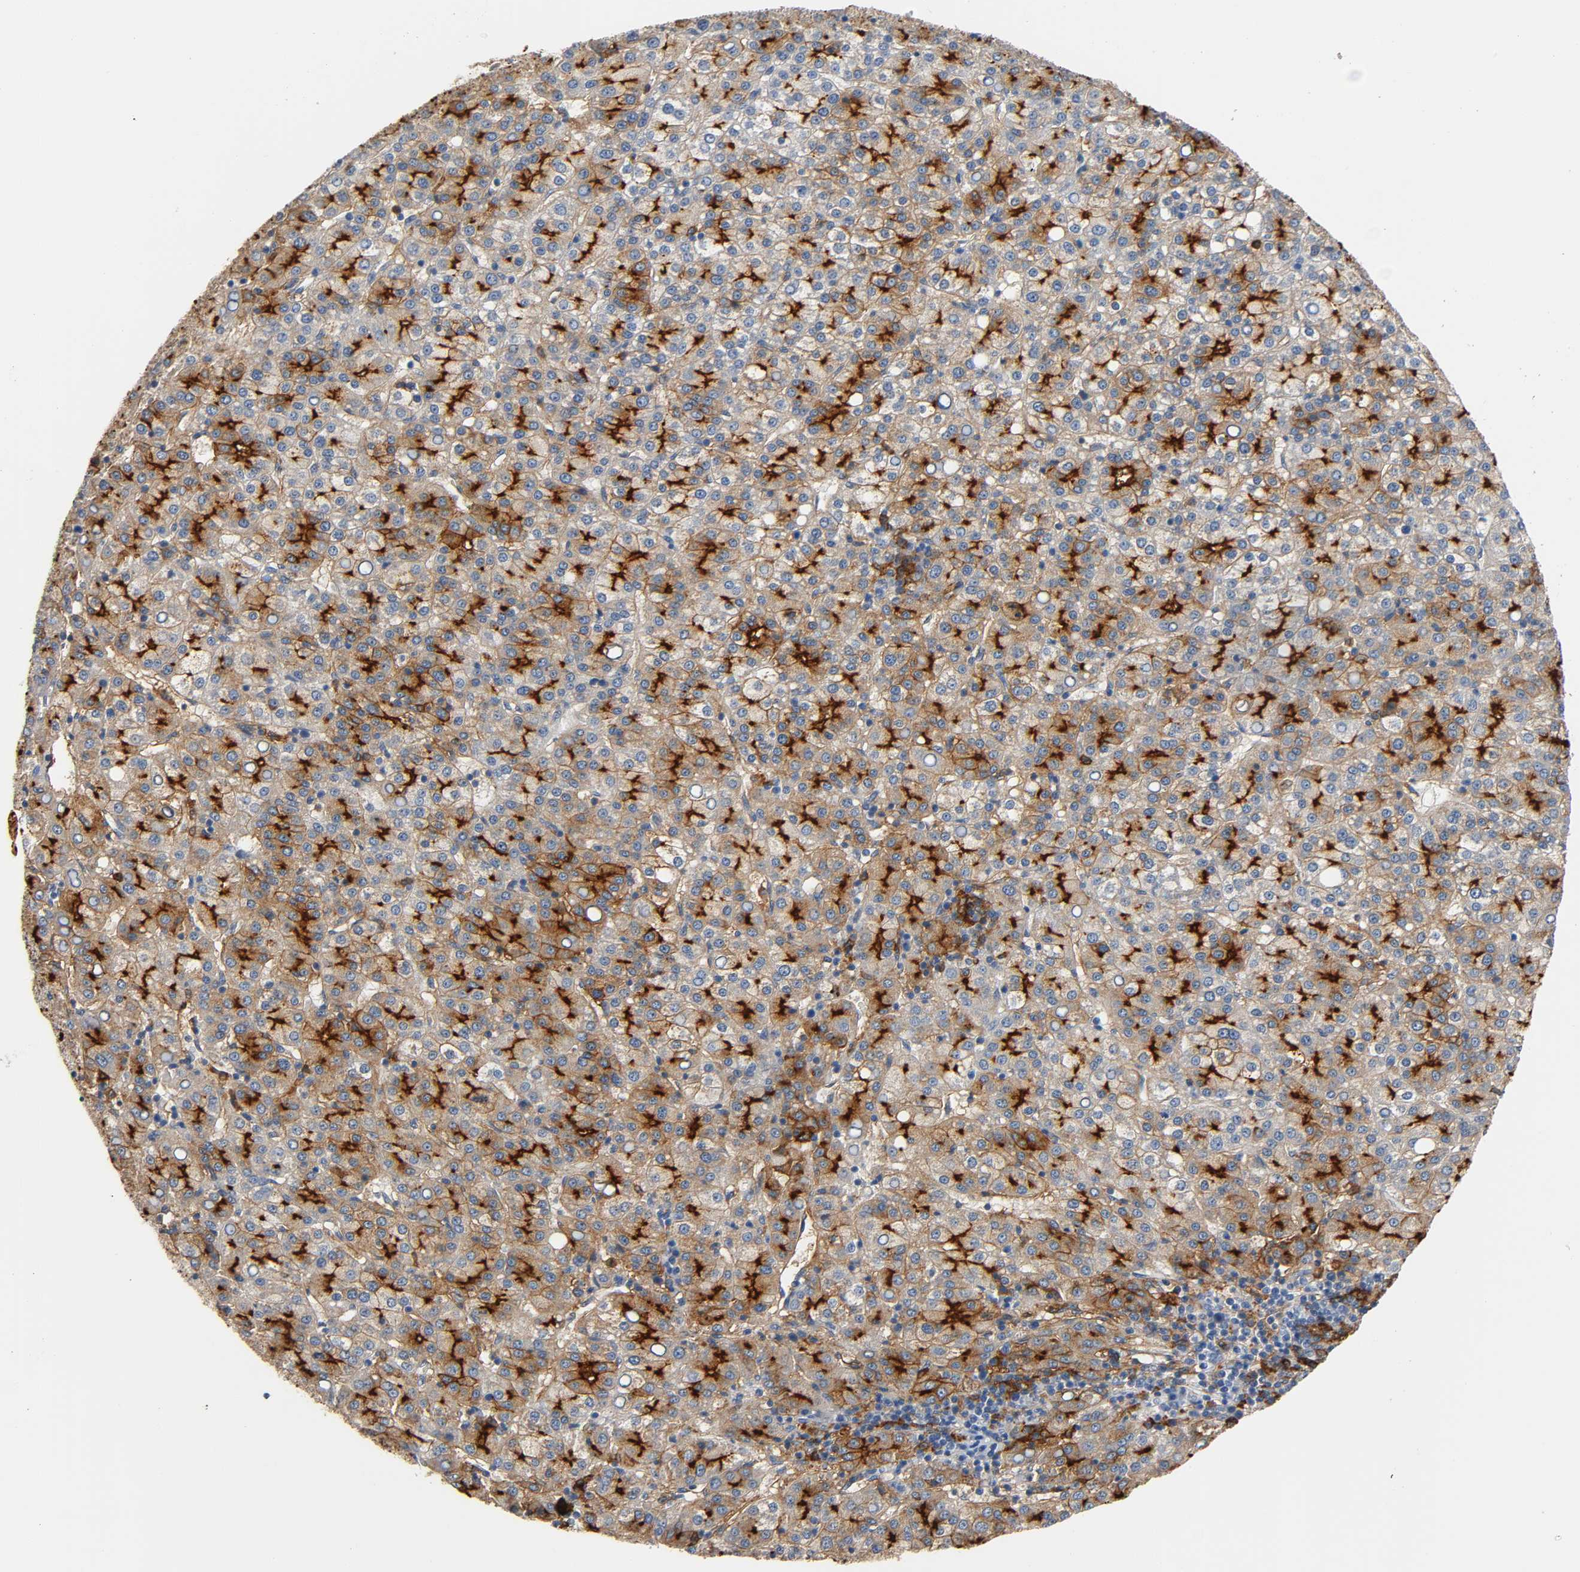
{"staining": {"intensity": "strong", "quantity": "25%-75%", "location": "cytoplasmic/membranous"}, "tissue": "liver cancer", "cell_type": "Tumor cells", "image_type": "cancer", "snomed": [{"axis": "morphology", "description": "Carcinoma, Hepatocellular, NOS"}, {"axis": "topography", "description": "Liver"}], "caption": "Tumor cells display strong cytoplasmic/membranous staining in about 25%-75% of cells in liver cancer.", "gene": "ANPEP", "patient": {"sex": "female", "age": 58}}